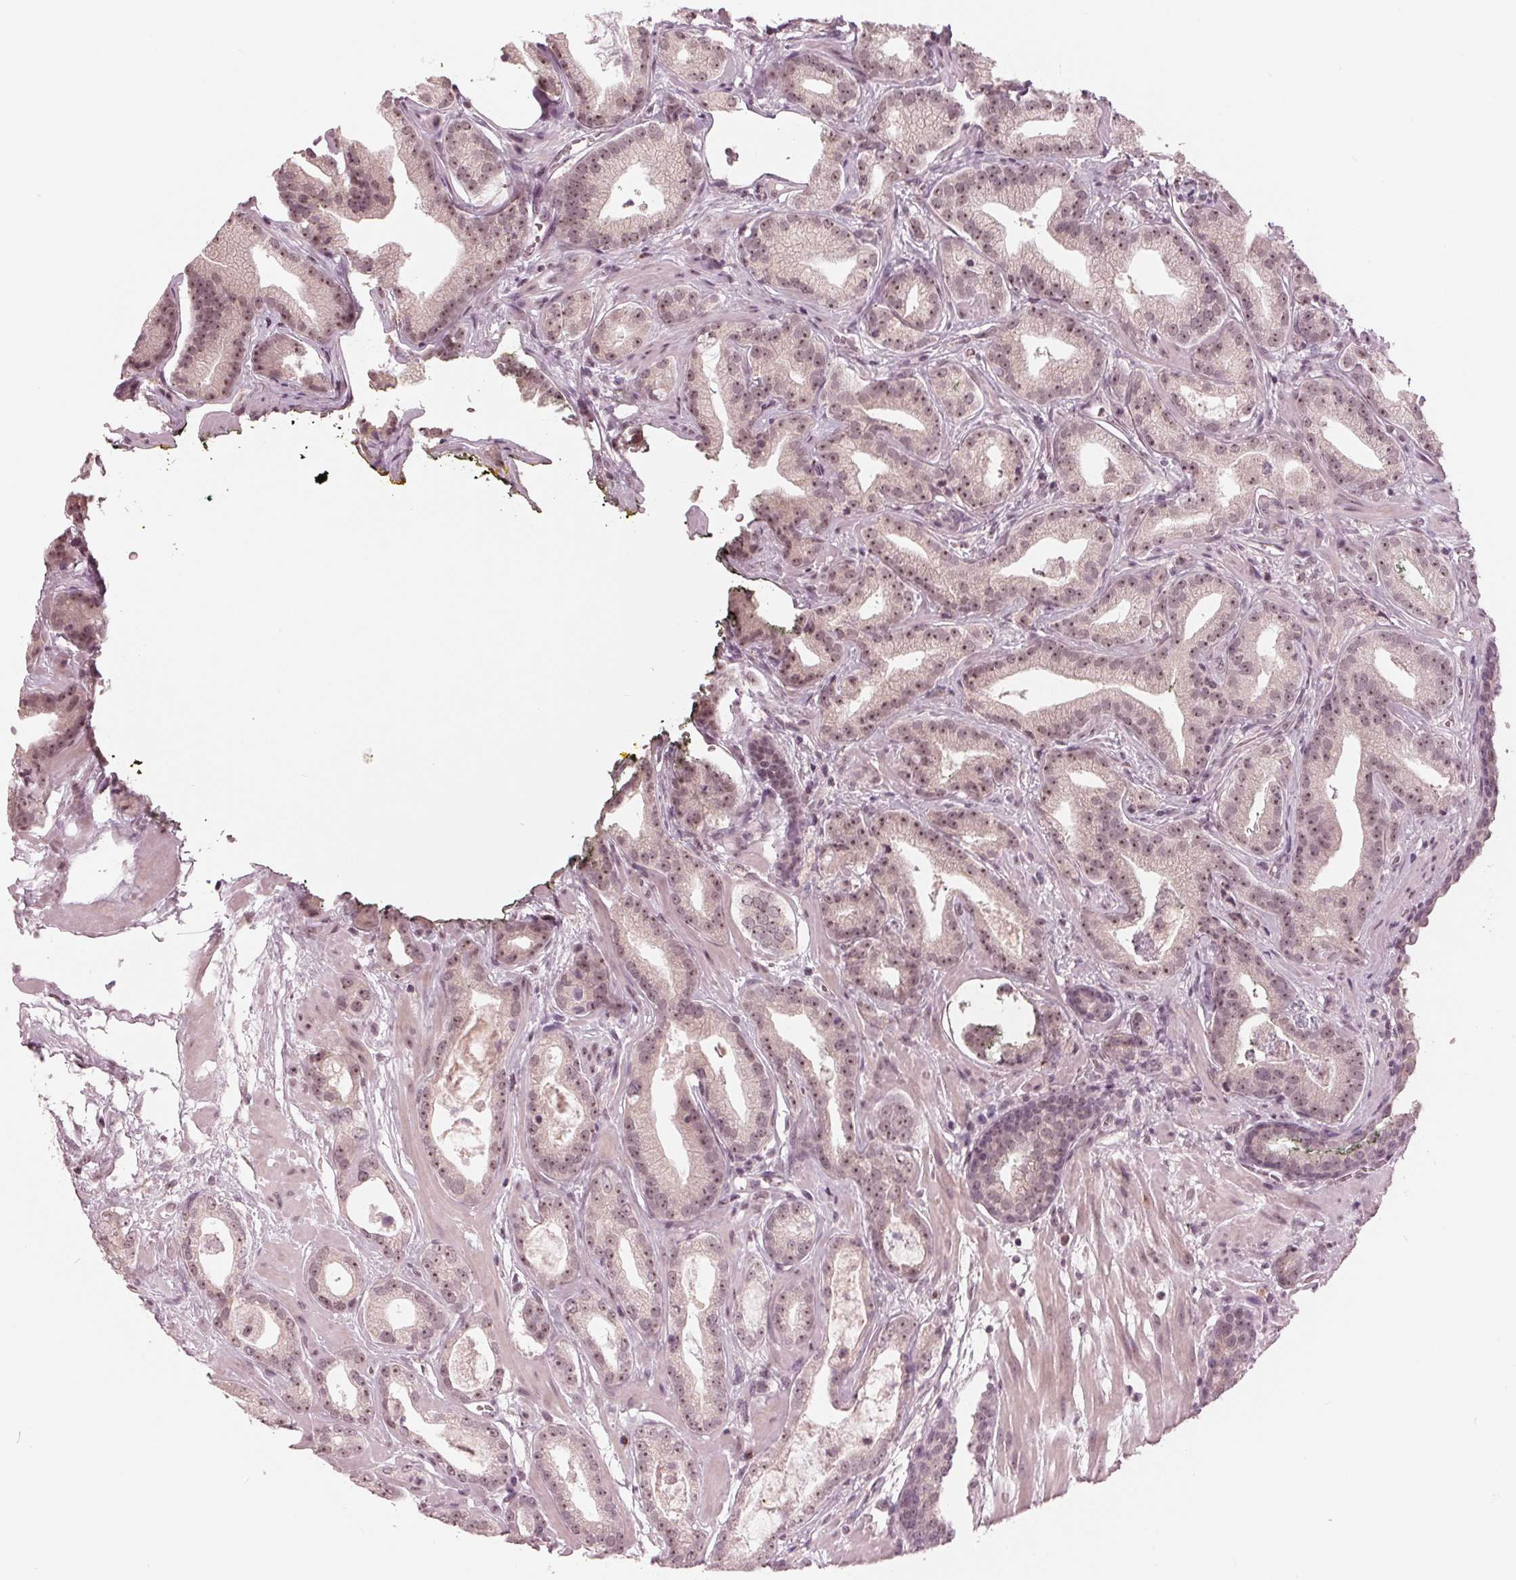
{"staining": {"intensity": "moderate", "quantity": ">75%", "location": "nuclear"}, "tissue": "prostate cancer", "cell_type": "Tumor cells", "image_type": "cancer", "snomed": [{"axis": "morphology", "description": "Adenocarcinoma, Low grade"}, {"axis": "topography", "description": "Prostate"}], "caption": "A brown stain shows moderate nuclear expression of a protein in prostate cancer (adenocarcinoma (low-grade)) tumor cells.", "gene": "SLX4", "patient": {"sex": "male", "age": 62}}